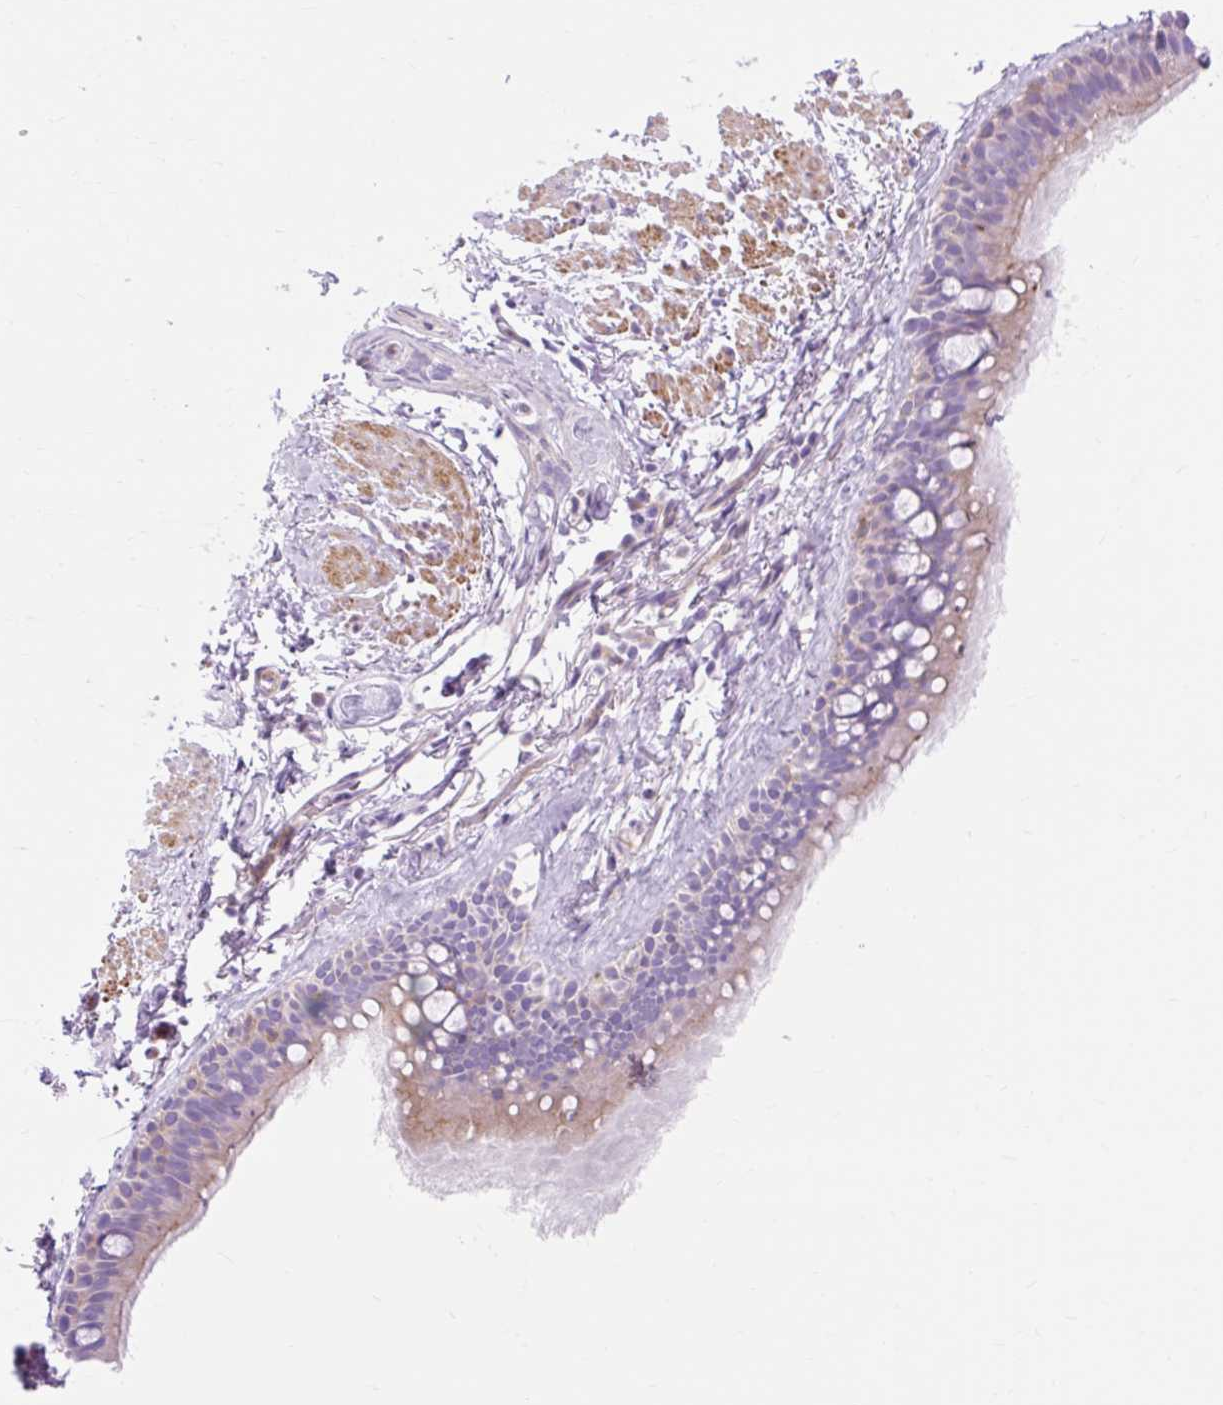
{"staining": {"intensity": "moderate", "quantity": "25%-75%", "location": "cytoplasmic/membranous"}, "tissue": "bronchus", "cell_type": "Respiratory epithelial cells", "image_type": "normal", "snomed": [{"axis": "morphology", "description": "Normal tissue, NOS"}, {"axis": "topography", "description": "Lymph node"}, {"axis": "topography", "description": "Cartilage tissue"}, {"axis": "topography", "description": "Bronchus"}], "caption": "Bronchus stained with DAB IHC demonstrates medium levels of moderate cytoplasmic/membranous positivity in approximately 25%-75% of respiratory epithelial cells.", "gene": "CORO7", "patient": {"sex": "female", "age": 70}}